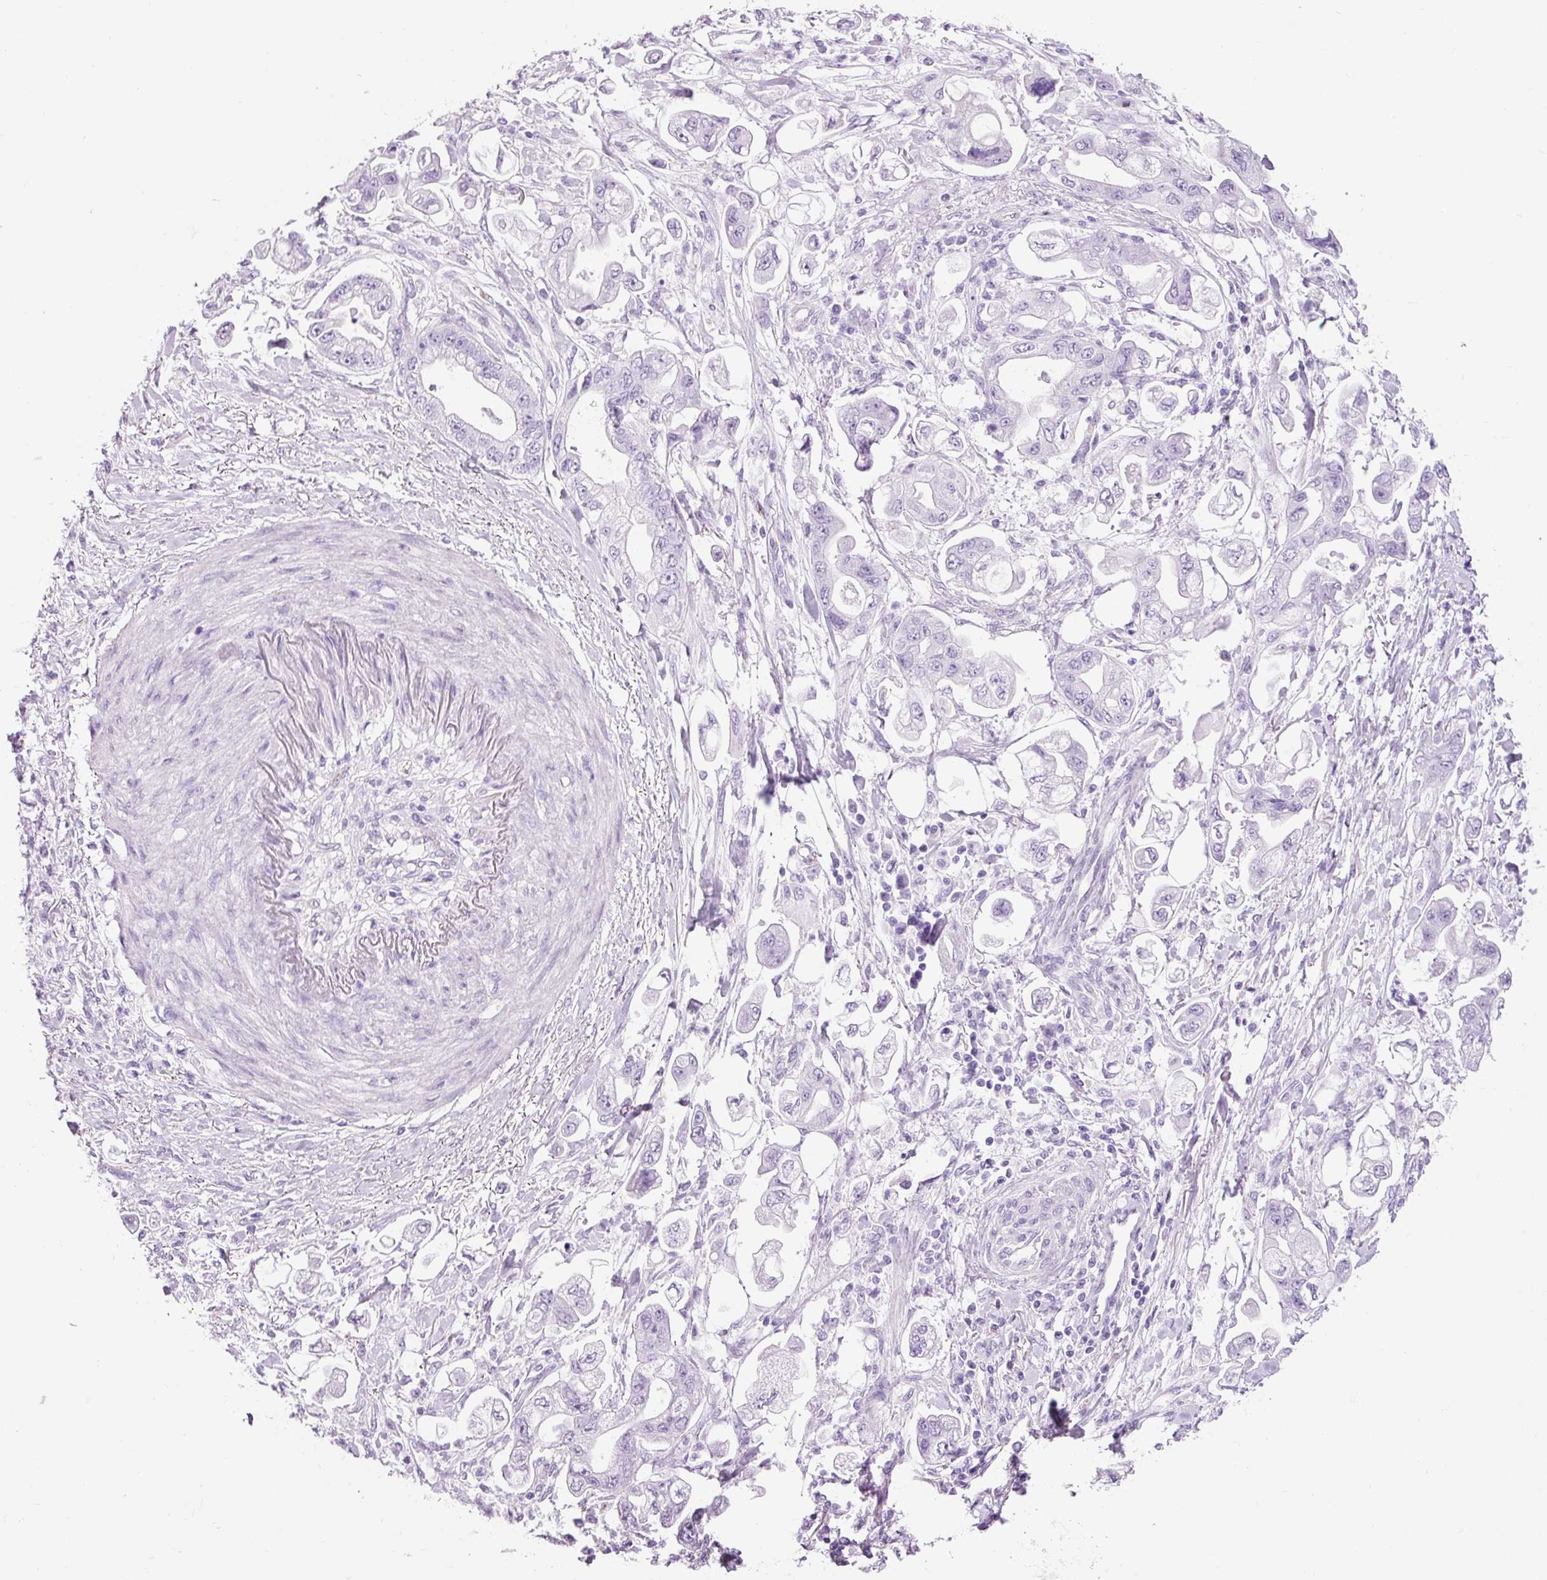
{"staining": {"intensity": "negative", "quantity": "none", "location": "none"}, "tissue": "stomach cancer", "cell_type": "Tumor cells", "image_type": "cancer", "snomed": [{"axis": "morphology", "description": "Adenocarcinoma, NOS"}, {"axis": "topography", "description": "Stomach"}], "caption": "The photomicrograph exhibits no significant positivity in tumor cells of stomach cancer (adenocarcinoma).", "gene": "ADSS1", "patient": {"sex": "male", "age": 62}}